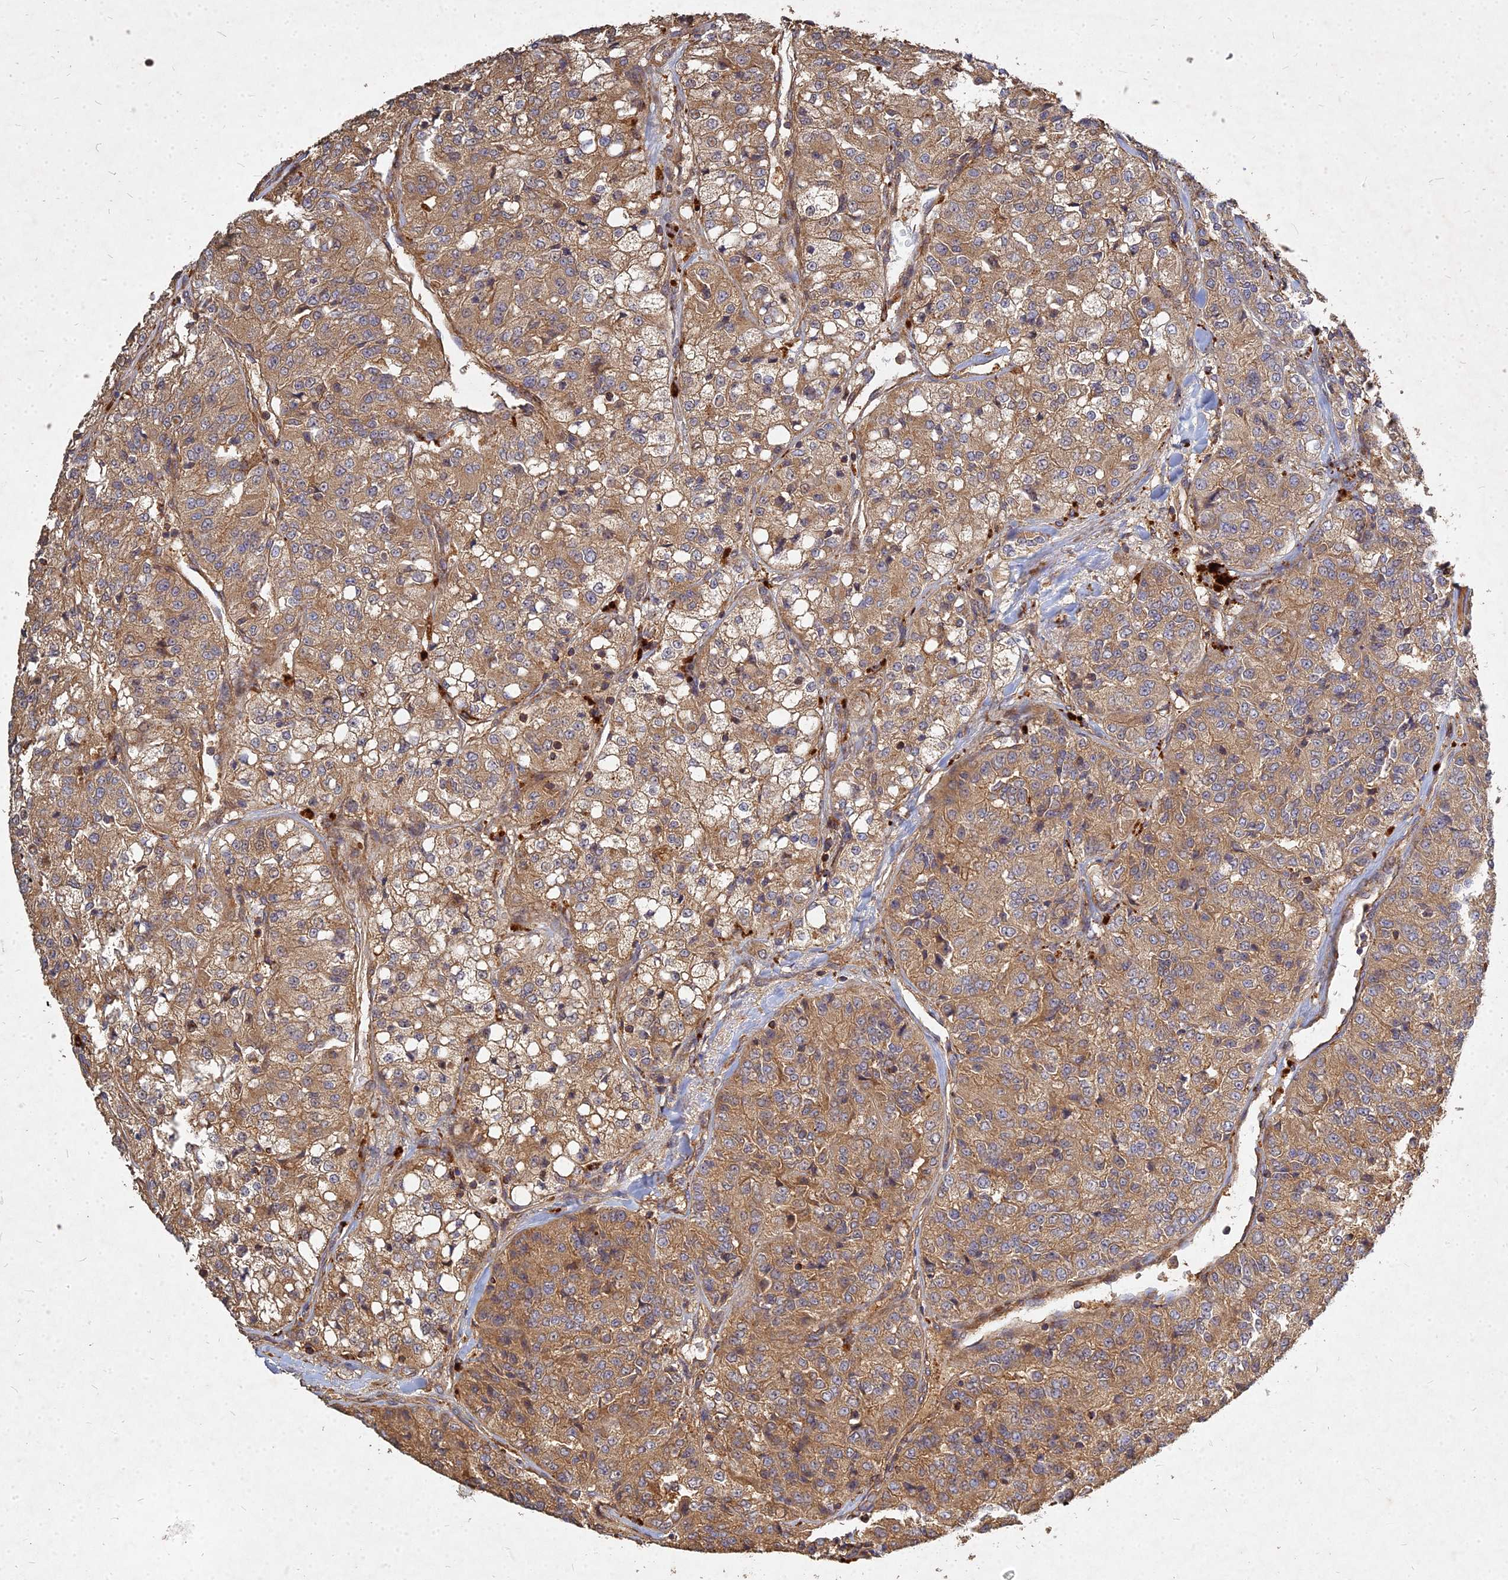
{"staining": {"intensity": "moderate", "quantity": ">75%", "location": "cytoplasmic/membranous"}, "tissue": "renal cancer", "cell_type": "Tumor cells", "image_type": "cancer", "snomed": [{"axis": "morphology", "description": "Adenocarcinoma, NOS"}, {"axis": "topography", "description": "Kidney"}], "caption": "There is medium levels of moderate cytoplasmic/membranous positivity in tumor cells of renal cancer, as demonstrated by immunohistochemical staining (brown color).", "gene": "UBE2W", "patient": {"sex": "female", "age": 63}}